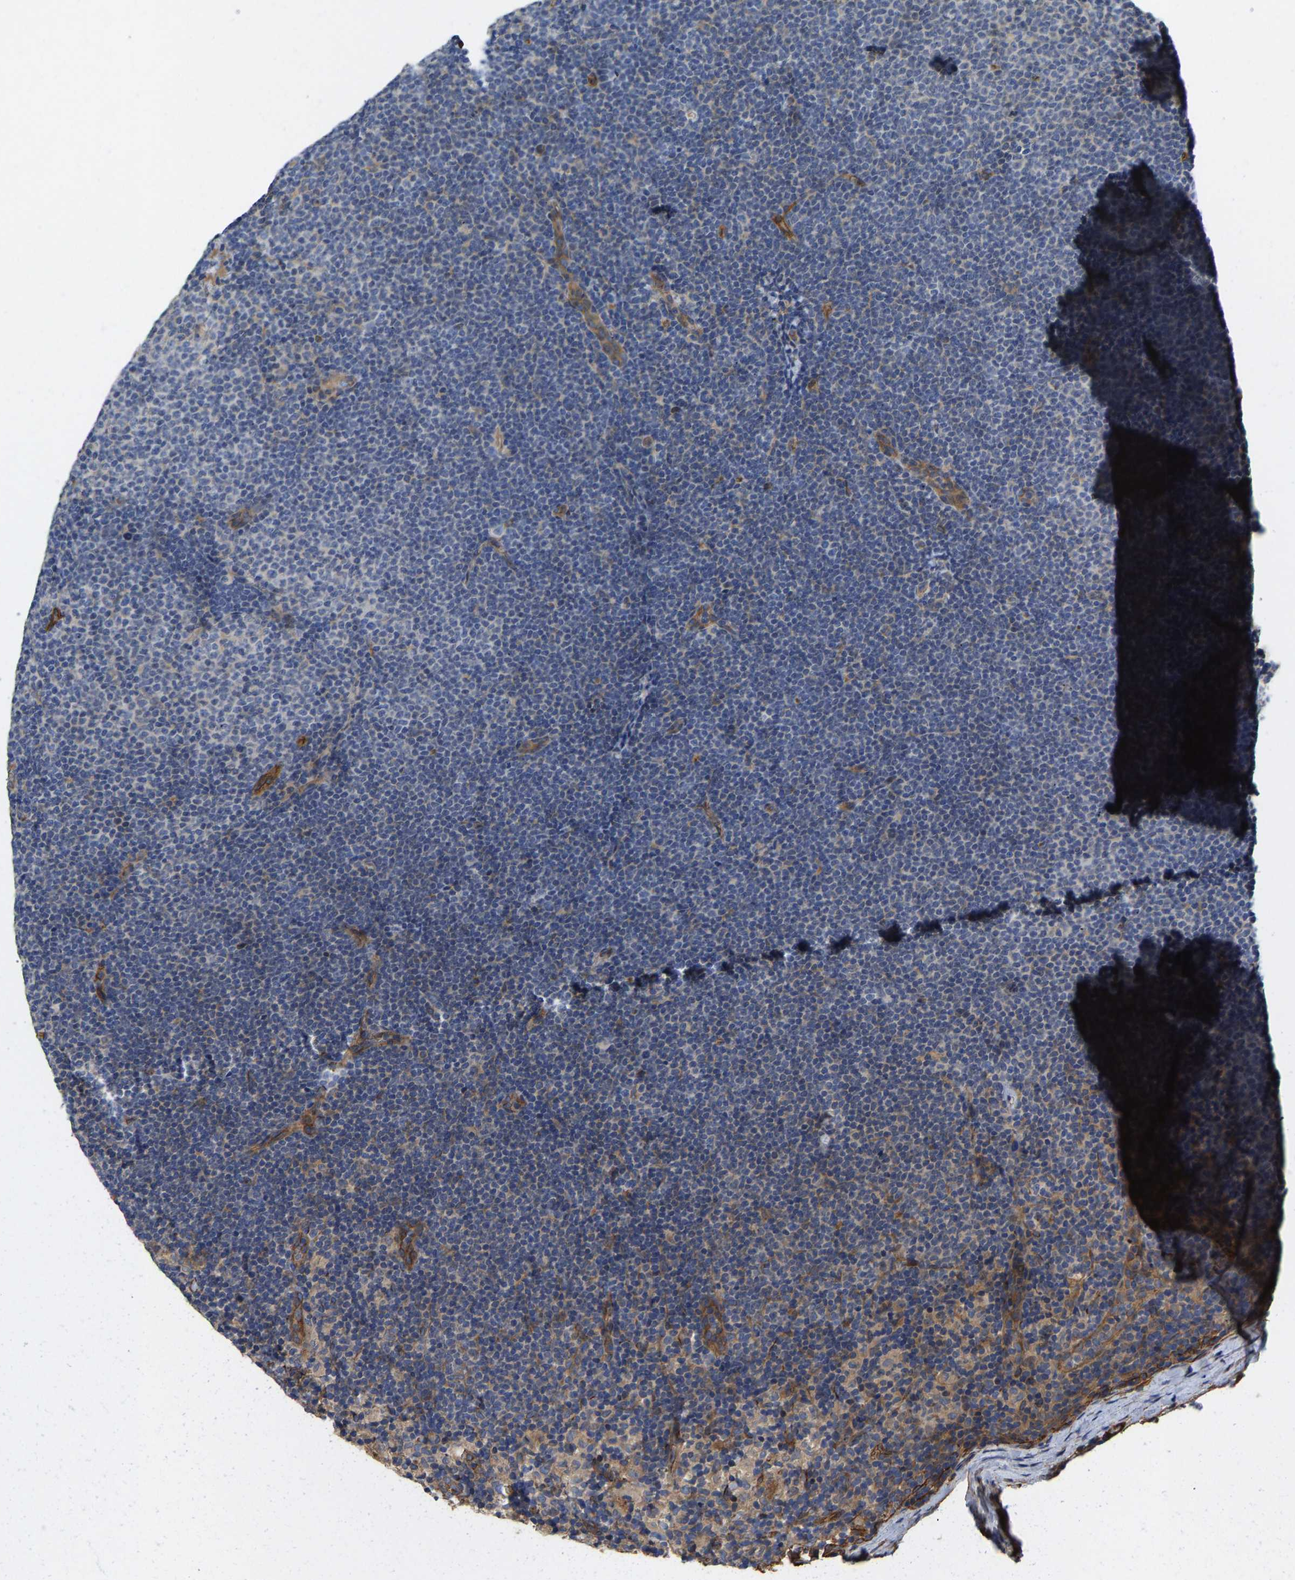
{"staining": {"intensity": "negative", "quantity": "none", "location": "none"}, "tissue": "lymphoma", "cell_type": "Tumor cells", "image_type": "cancer", "snomed": [{"axis": "morphology", "description": "Malignant lymphoma, non-Hodgkin's type, Low grade"}, {"axis": "topography", "description": "Lymph node"}], "caption": "Human lymphoma stained for a protein using immunohistochemistry (IHC) shows no expression in tumor cells.", "gene": "ELMO2", "patient": {"sex": "female", "age": 53}}